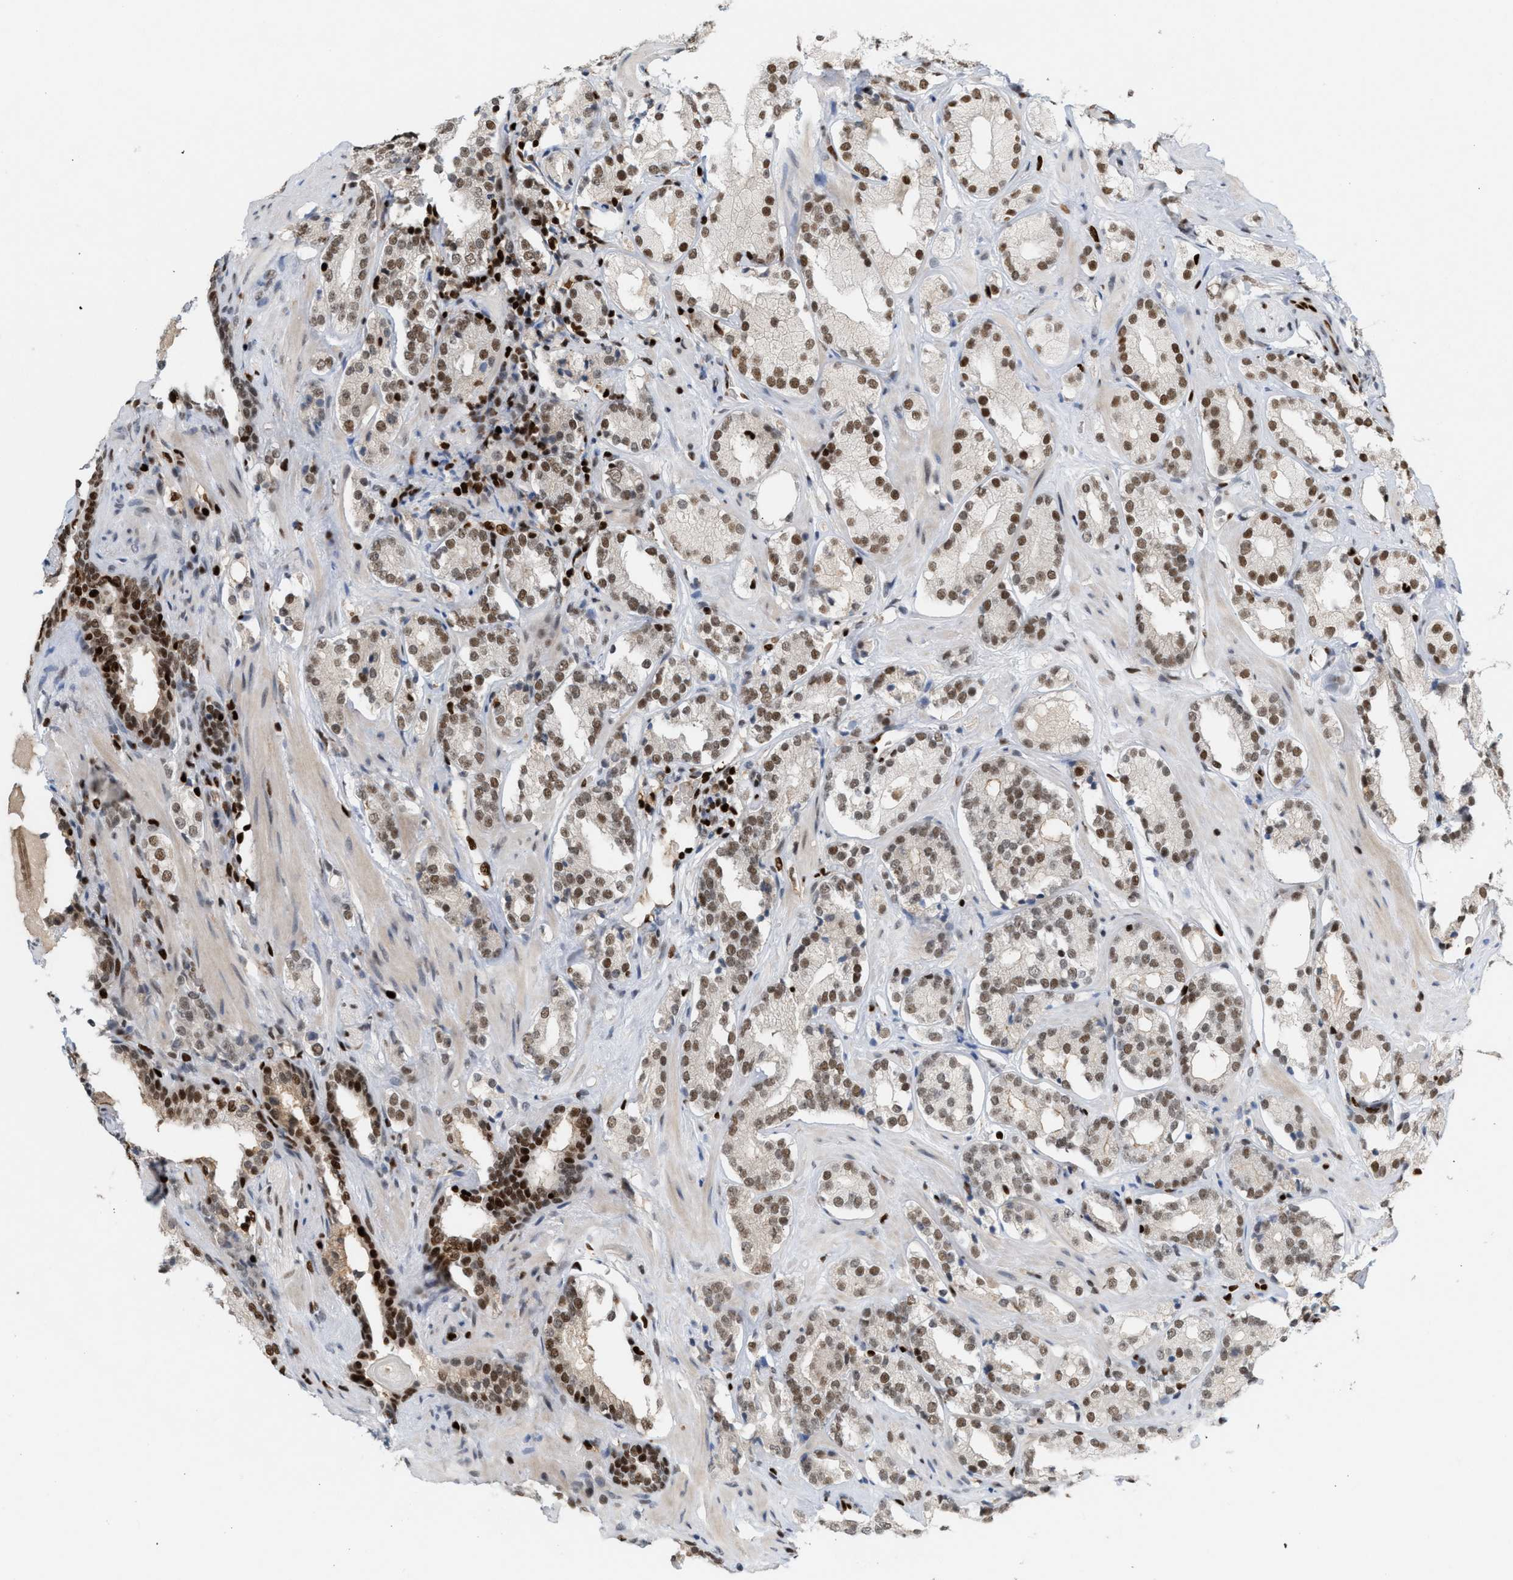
{"staining": {"intensity": "moderate", "quantity": ">75%", "location": "nuclear"}, "tissue": "prostate cancer", "cell_type": "Tumor cells", "image_type": "cancer", "snomed": [{"axis": "morphology", "description": "Adenocarcinoma, High grade"}, {"axis": "topography", "description": "Prostate"}], "caption": "Immunohistochemistry (IHC) (DAB) staining of prostate cancer displays moderate nuclear protein staining in about >75% of tumor cells. (DAB IHC with brightfield microscopy, high magnification).", "gene": "RNASEK-C17orf49", "patient": {"sex": "male", "age": 71}}